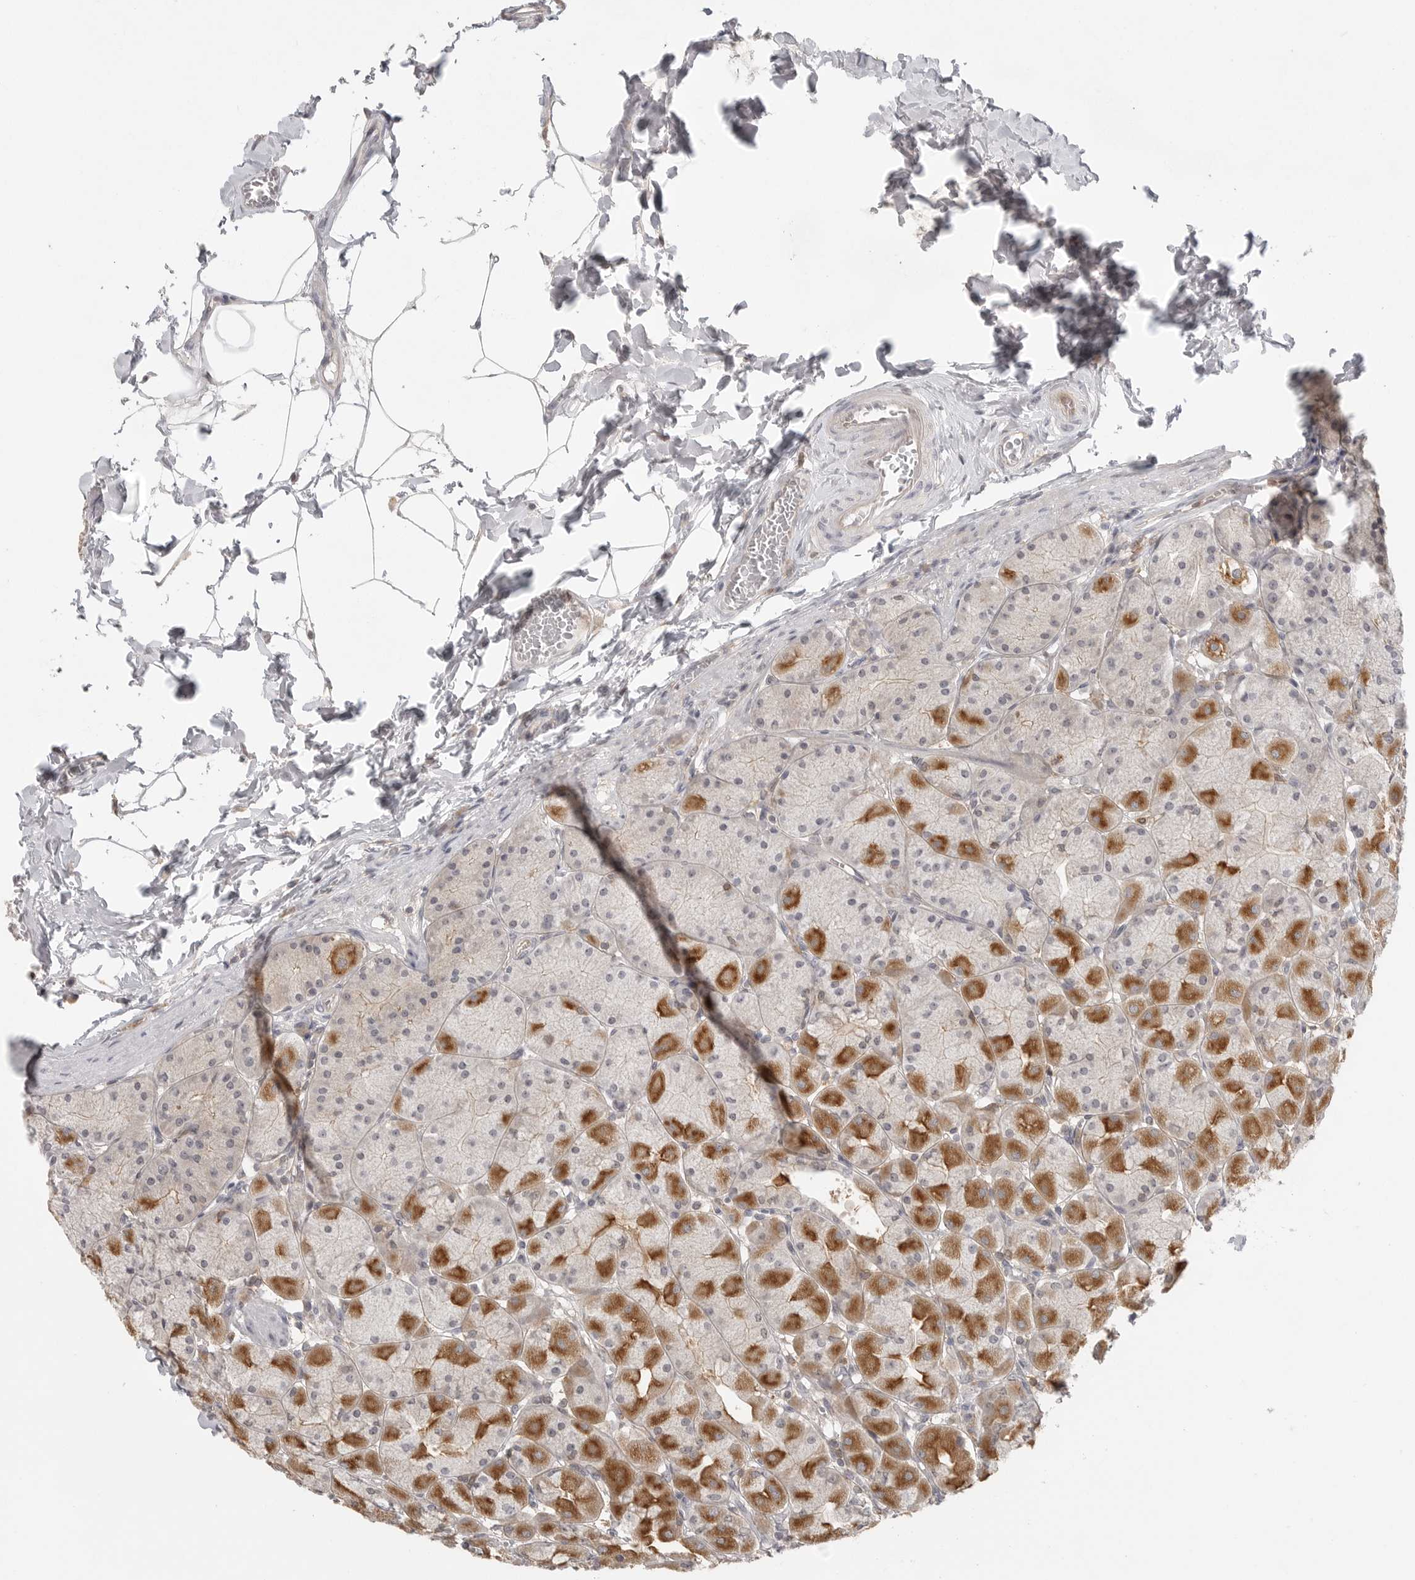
{"staining": {"intensity": "moderate", "quantity": ">75%", "location": "cytoplasmic/membranous"}, "tissue": "stomach", "cell_type": "Glandular cells", "image_type": "normal", "snomed": [{"axis": "morphology", "description": "Normal tissue, NOS"}, {"axis": "topography", "description": "Stomach, upper"}], "caption": "Moderate cytoplasmic/membranous expression is seen in about >75% of glandular cells in normal stomach. The protein is stained brown, and the nuclei are stained in blue (DAB (3,3'-diaminobenzidine) IHC with brightfield microscopy, high magnification).", "gene": "DBNL", "patient": {"sex": "female", "age": 56}}